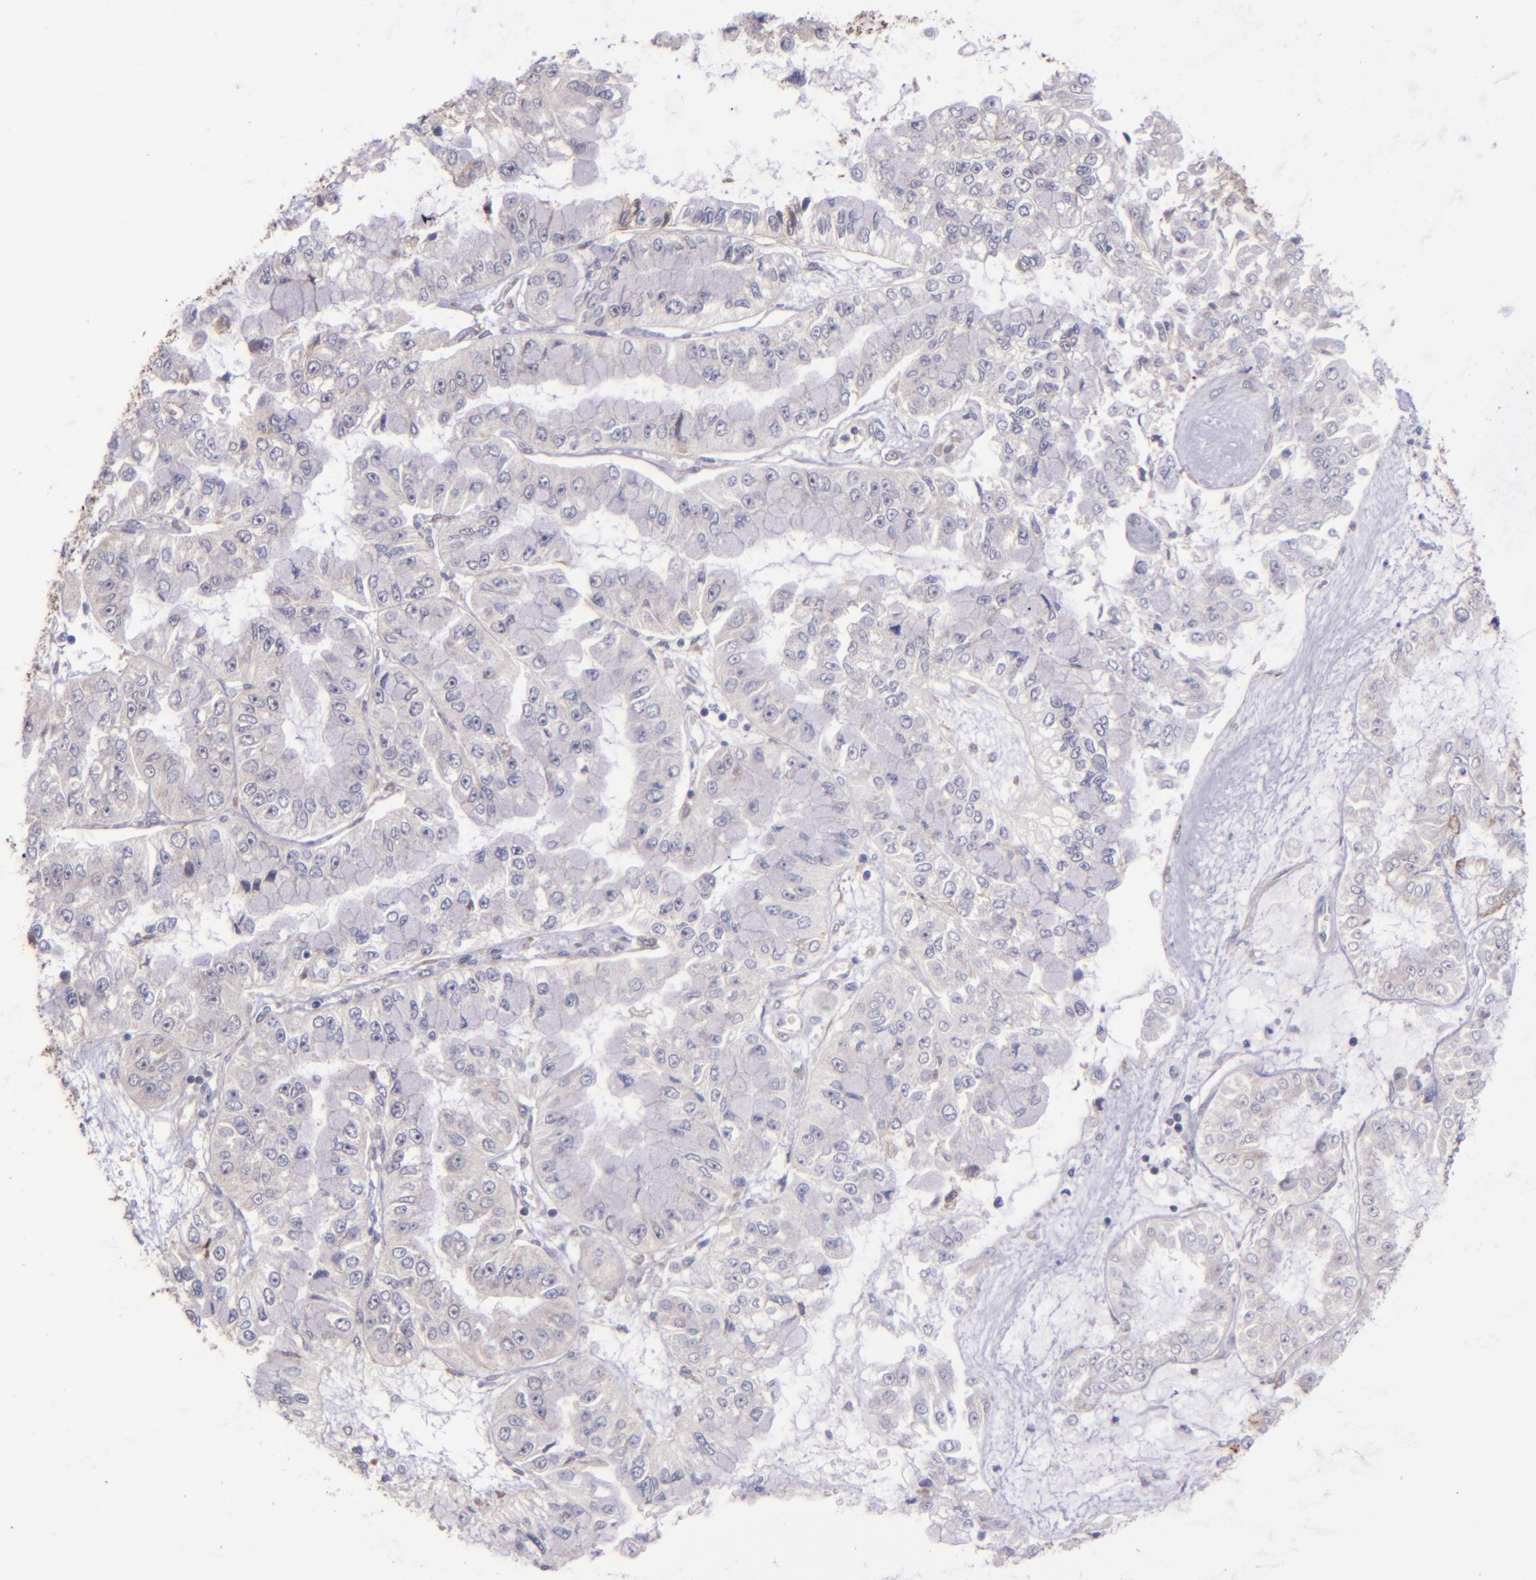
{"staining": {"intensity": "weak", "quantity": "25%-75%", "location": "cytoplasmic/membranous"}, "tissue": "liver cancer", "cell_type": "Tumor cells", "image_type": "cancer", "snomed": [{"axis": "morphology", "description": "Cholangiocarcinoma"}, {"axis": "topography", "description": "Liver"}], "caption": "Immunohistochemistry of human cholangiocarcinoma (liver) displays low levels of weak cytoplasmic/membranous positivity in approximately 25%-75% of tumor cells. The staining was performed using DAB, with brown indicating positive protein expression. Nuclei are stained blue with hematoxylin.", "gene": "SHC1", "patient": {"sex": "female", "age": 79}}